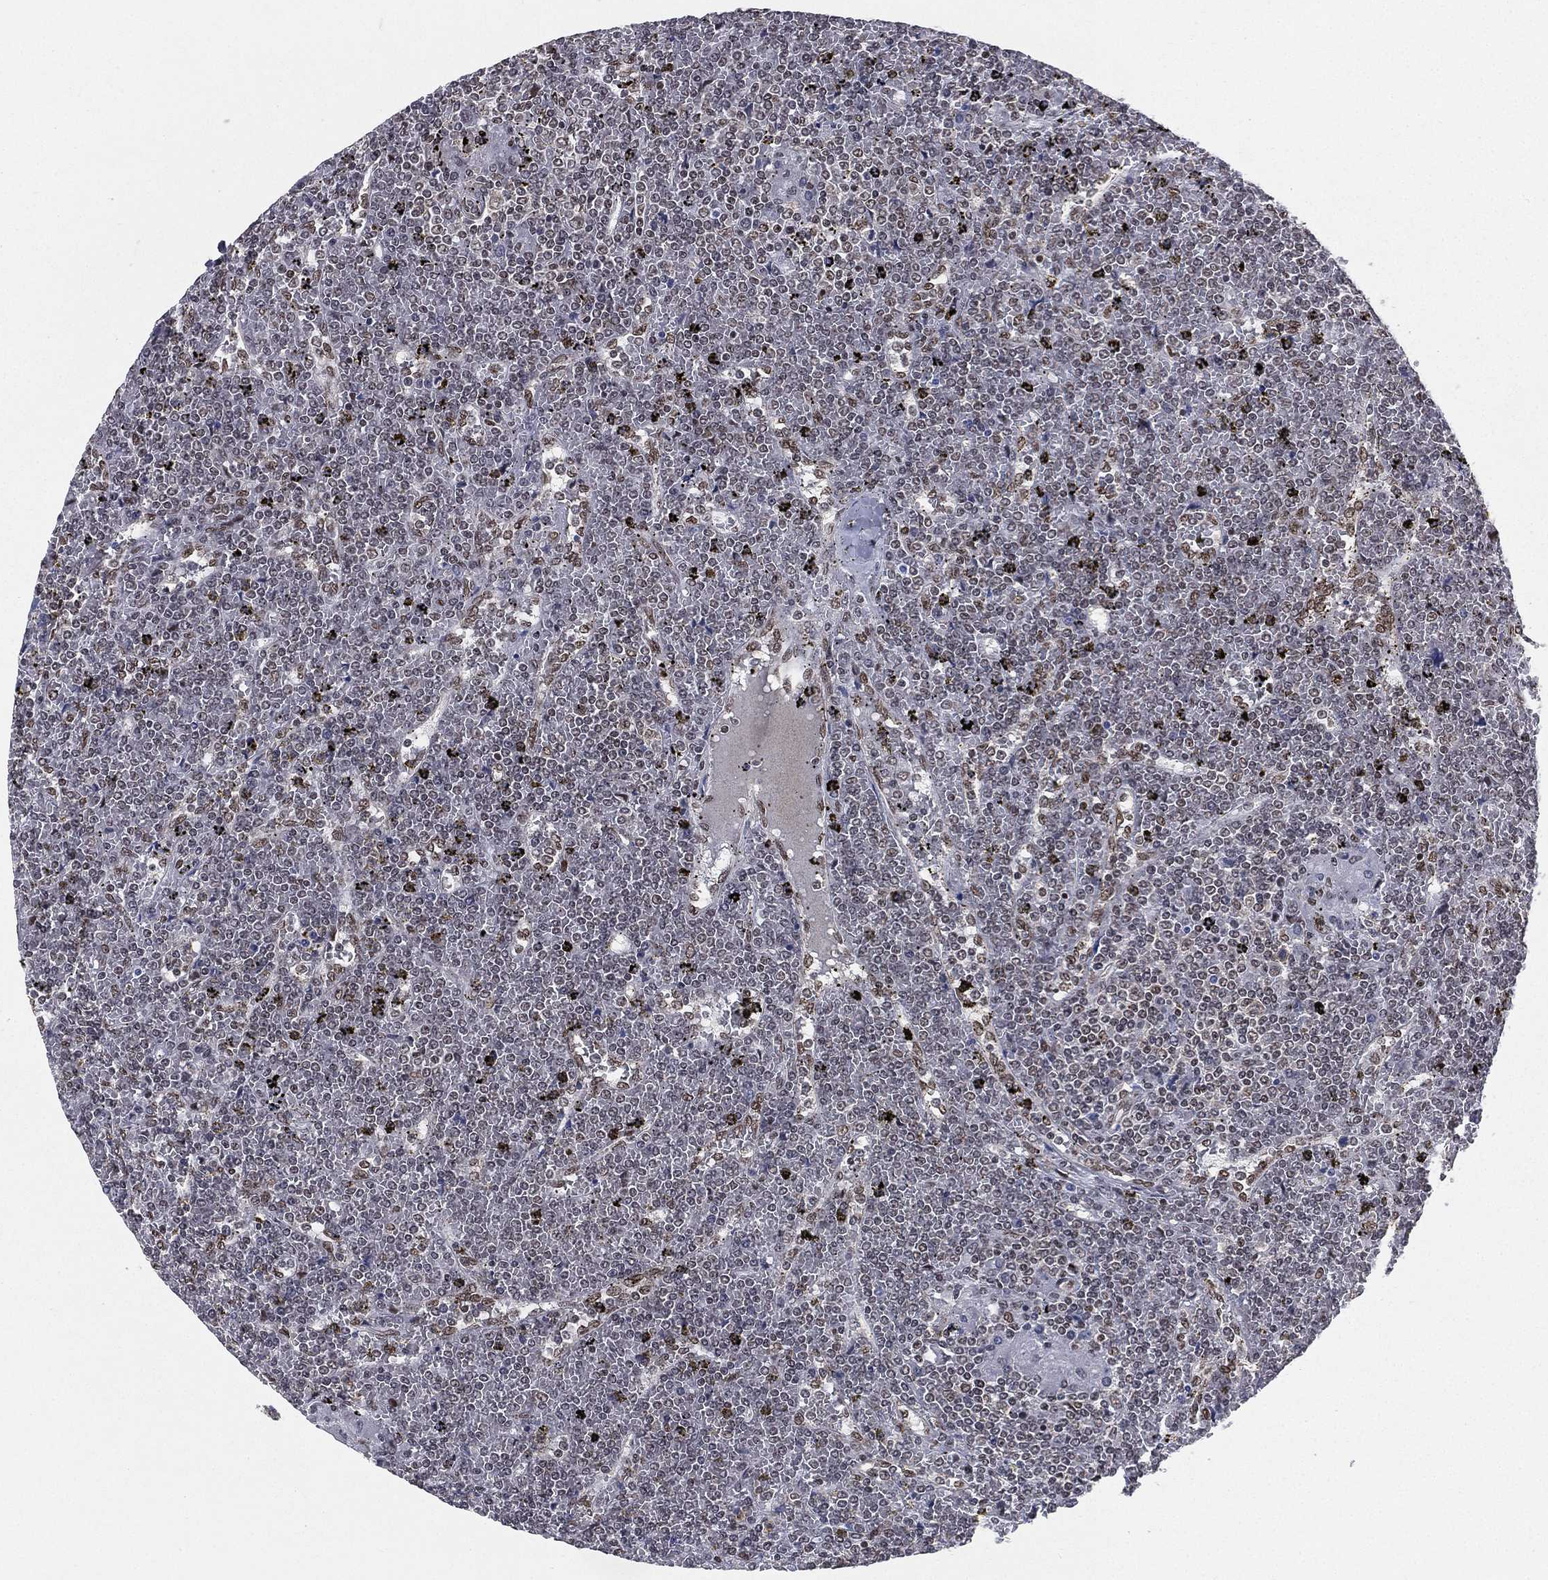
{"staining": {"intensity": "negative", "quantity": "none", "location": "none"}, "tissue": "lymphoma", "cell_type": "Tumor cells", "image_type": "cancer", "snomed": [{"axis": "morphology", "description": "Malignant lymphoma, non-Hodgkin's type, Low grade"}, {"axis": "topography", "description": "Spleen"}], "caption": "This micrograph is of lymphoma stained with IHC to label a protein in brown with the nuclei are counter-stained blue. There is no positivity in tumor cells. (Immunohistochemistry, brightfield microscopy, high magnification).", "gene": "FUBP3", "patient": {"sex": "female", "age": 19}}